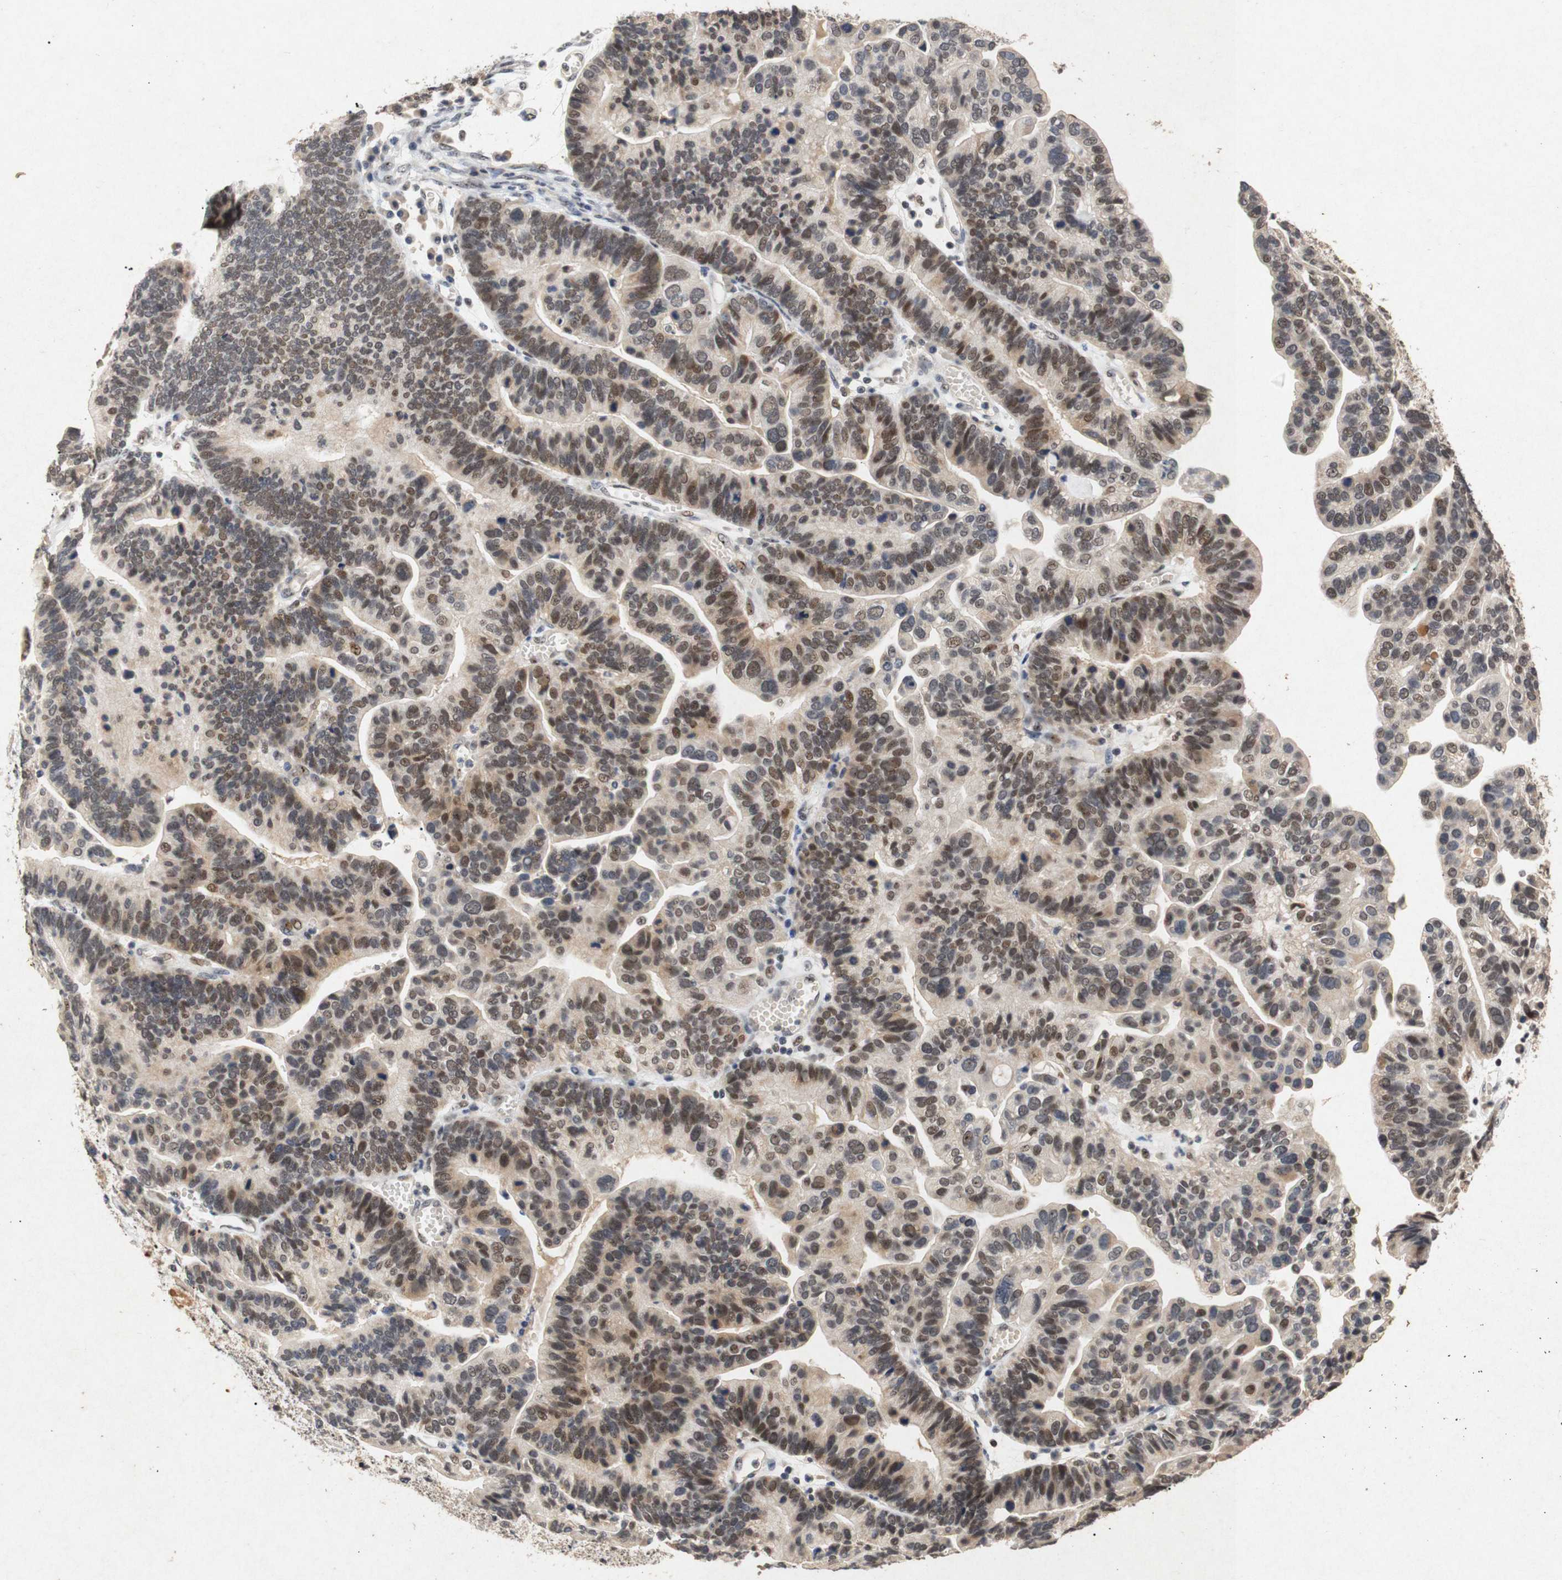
{"staining": {"intensity": "moderate", "quantity": ">75%", "location": "cytoplasmic/membranous,nuclear"}, "tissue": "ovarian cancer", "cell_type": "Tumor cells", "image_type": "cancer", "snomed": [{"axis": "morphology", "description": "Cystadenocarcinoma, serous, NOS"}, {"axis": "topography", "description": "Ovary"}], "caption": "Tumor cells reveal medium levels of moderate cytoplasmic/membranous and nuclear positivity in about >75% of cells in ovarian cancer.", "gene": "PARN", "patient": {"sex": "female", "age": 56}}